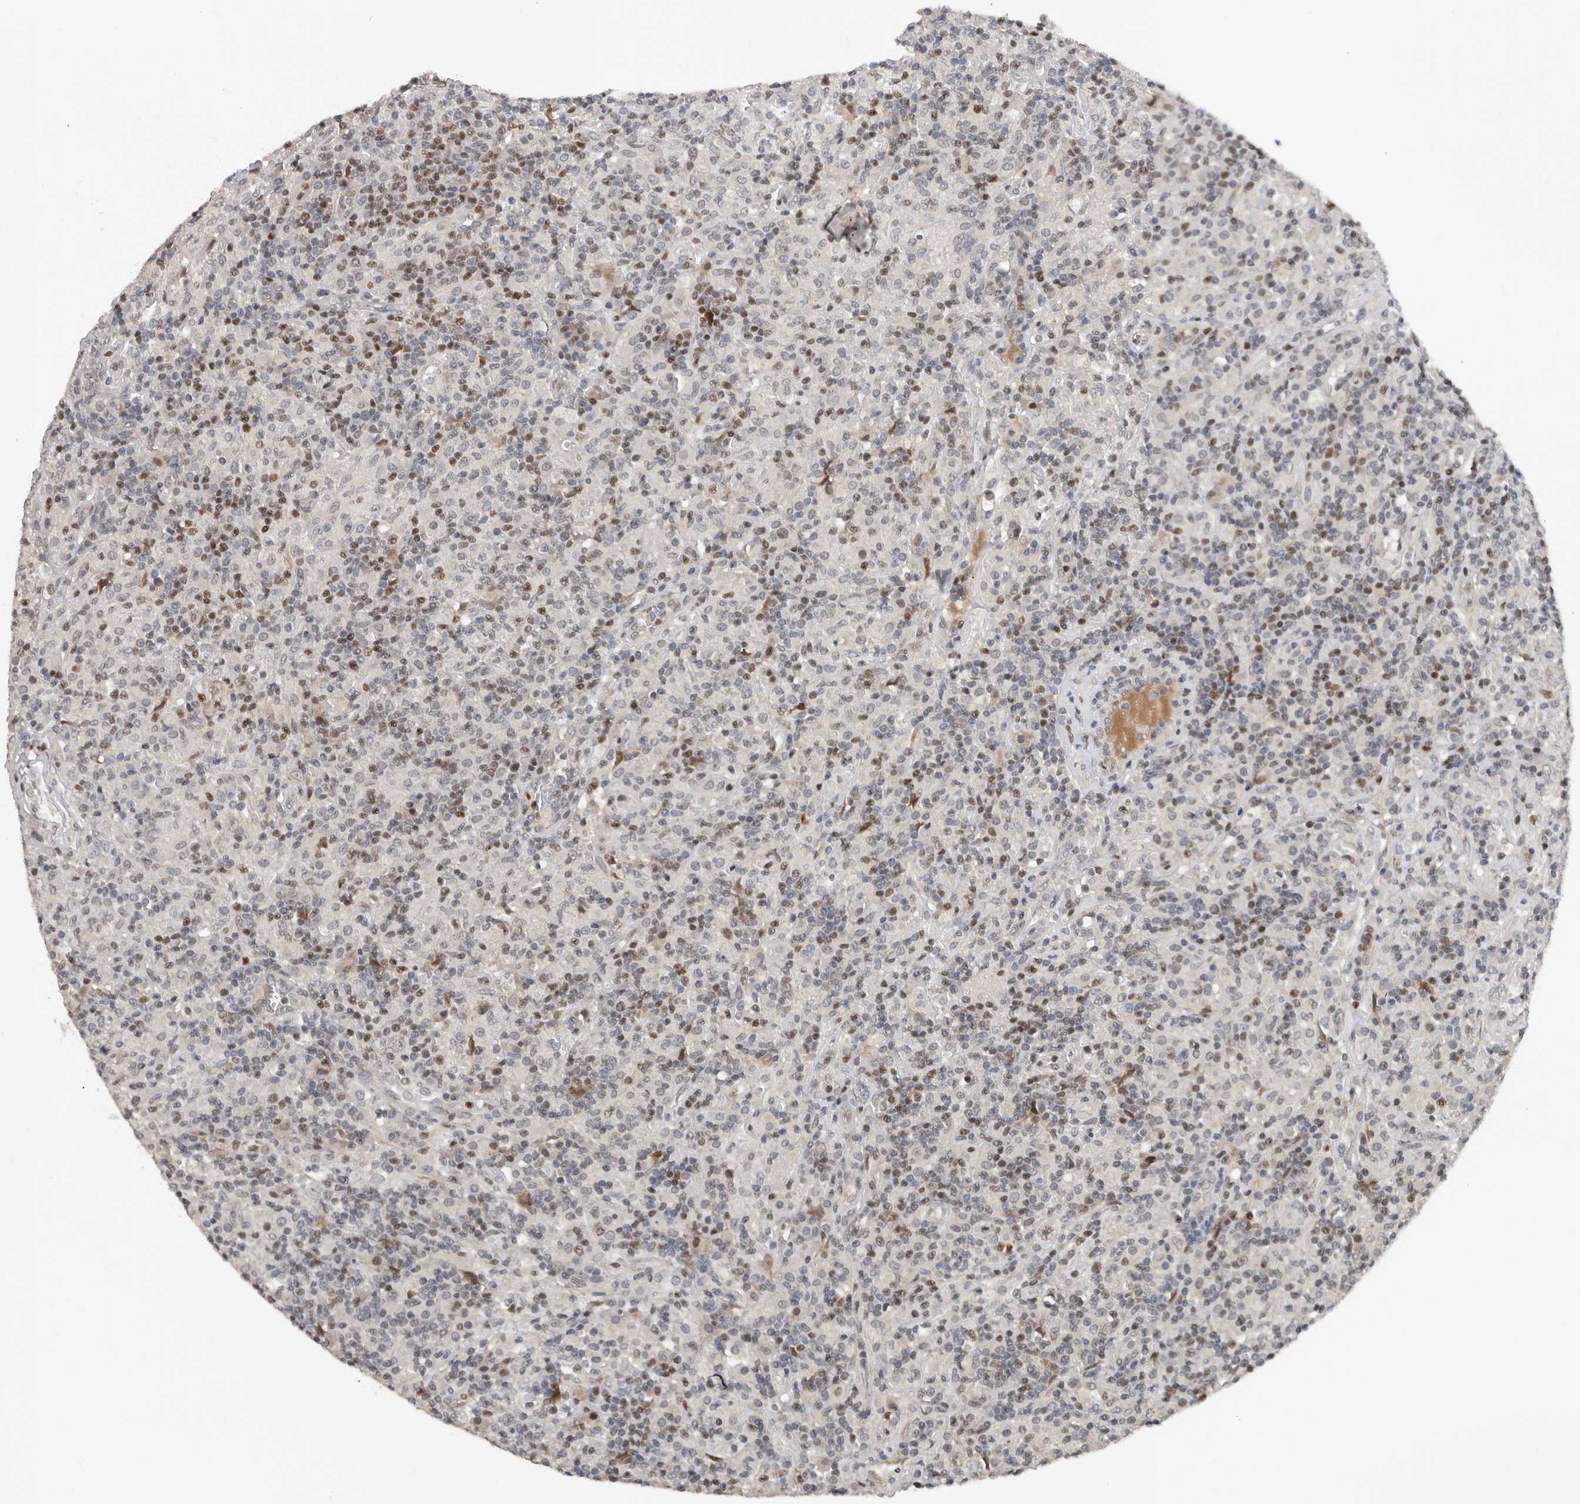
{"staining": {"intensity": "moderate", "quantity": "<25%", "location": "nuclear"}, "tissue": "lymphoma", "cell_type": "Tumor cells", "image_type": "cancer", "snomed": [{"axis": "morphology", "description": "Hodgkin's disease, NOS"}, {"axis": "topography", "description": "Lymph node"}], "caption": "A low amount of moderate nuclear positivity is seen in about <25% of tumor cells in Hodgkin's disease tissue.", "gene": "HENMT1", "patient": {"sex": "male", "age": 70}}